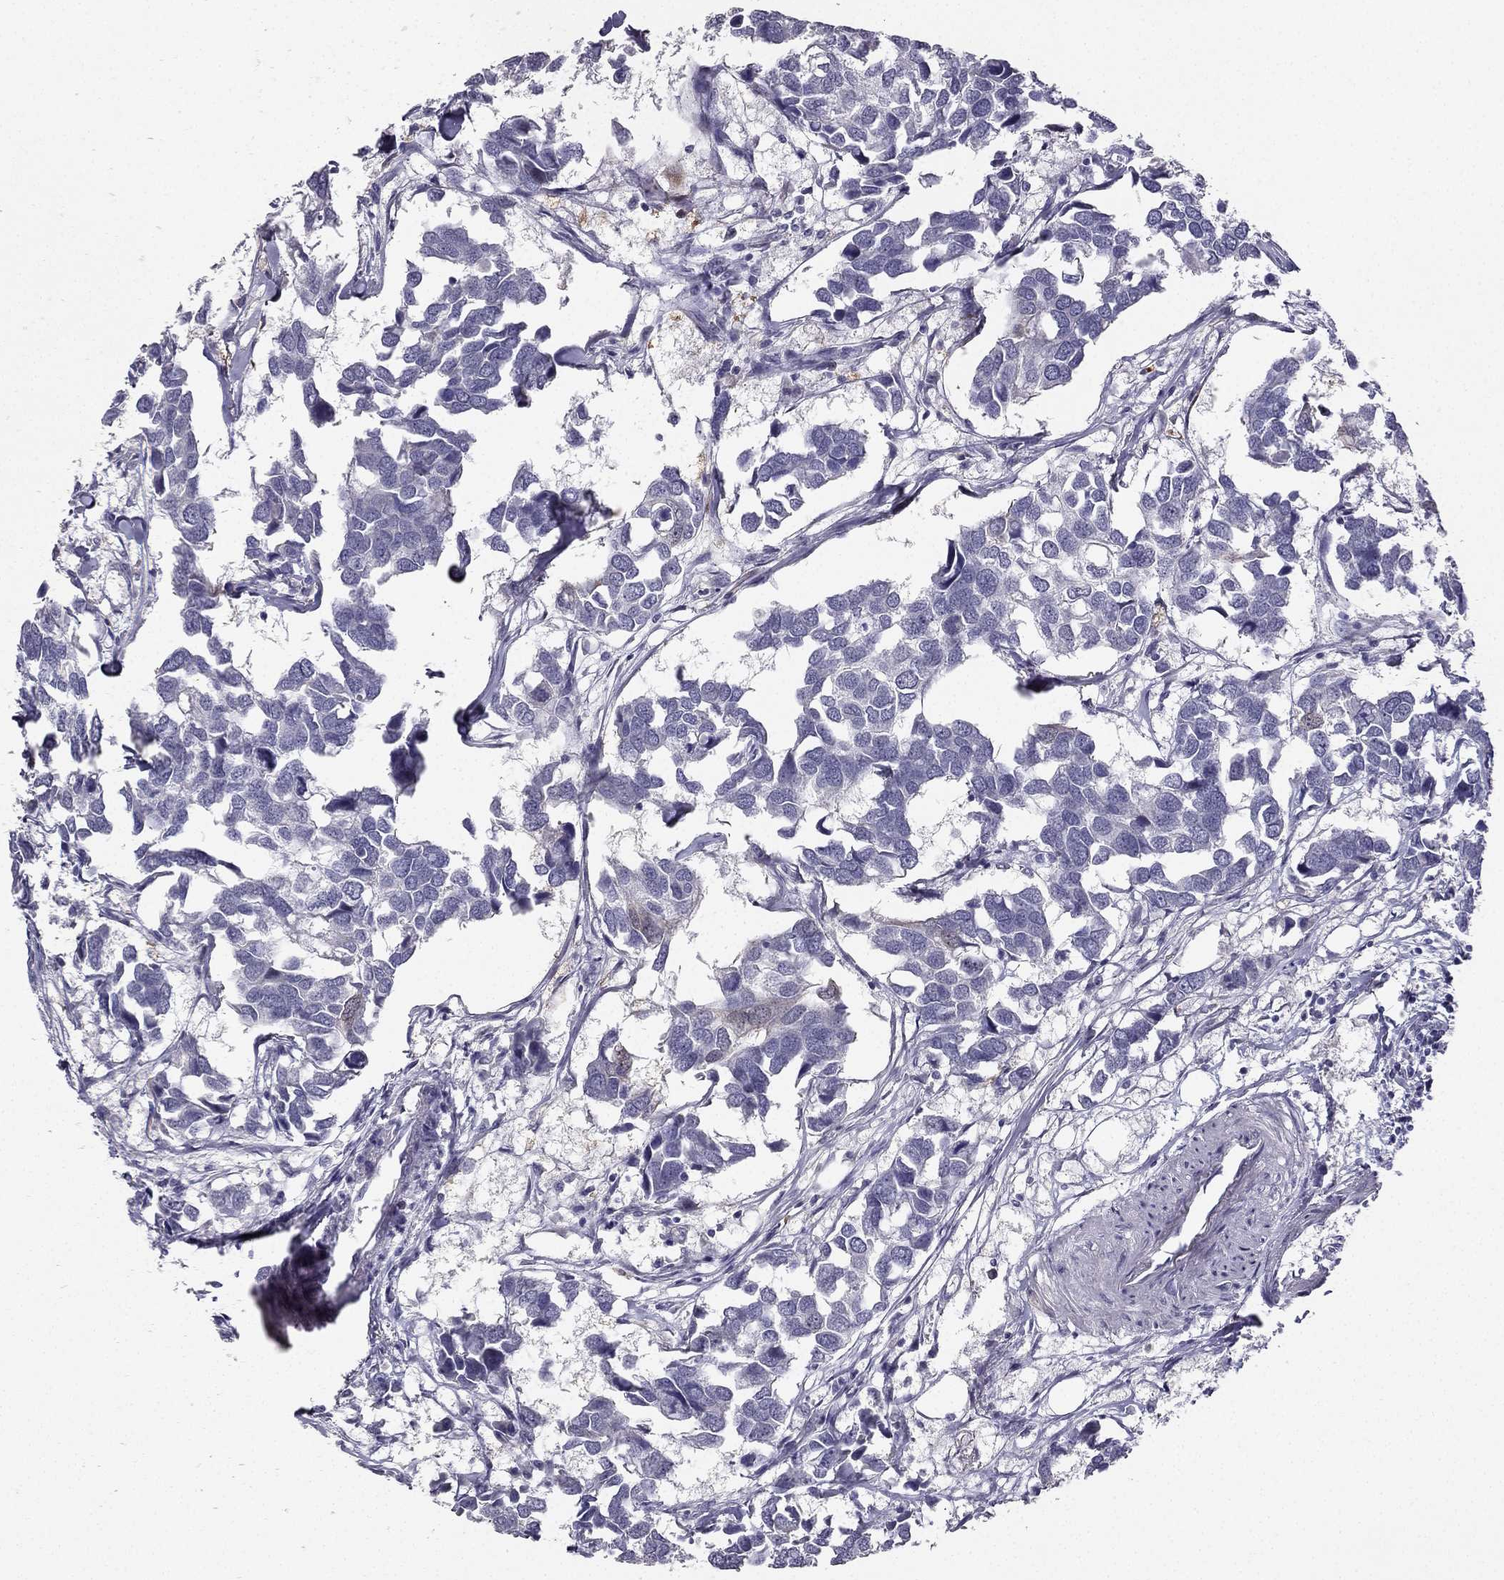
{"staining": {"intensity": "negative", "quantity": "none", "location": "none"}, "tissue": "breast cancer", "cell_type": "Tumor cells", "image_type": "cancer", "snomed": [{"axis": "morphology", "description": "Duct carcinoma"}, {"axis": "topography", "description": "Breast"}], "caption": "A histopathology image of invasive ductal carcinoma (breast) stained for a protein displays no brown staining in tumor cells.", "gene": "CALB2", "patient": {"sex": "female", "age": 83}}